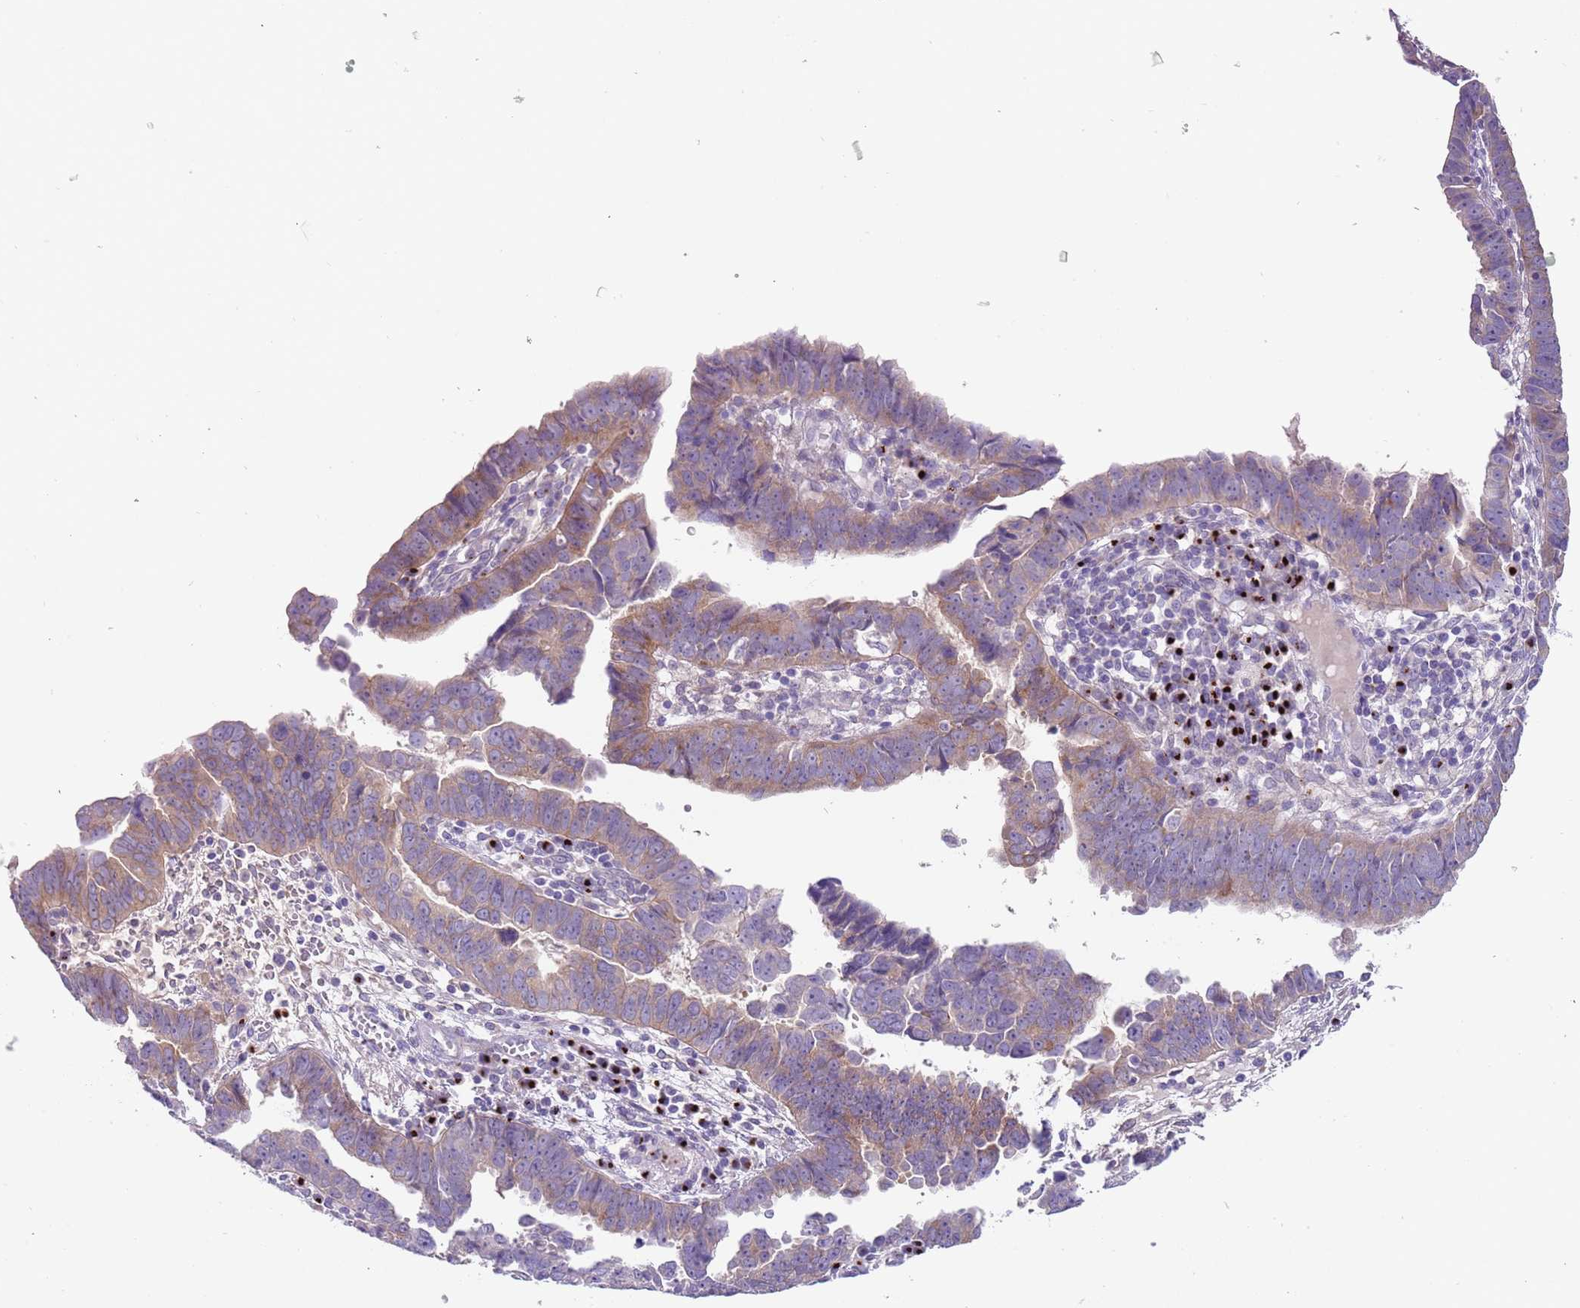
{"staining": {"intensity": "moderate", "quantity": "25%-75%", "location": "cytoplasmic/membranous"}, "tissue": "endometrial cancer", "cell_type": "Tumor cells", "image_type": "cancer", "snomed": [{"axis": "morphology", "description": "Adenocarcinoma, NOS"}, {"axis": "topography", "description": "Endometrium"}], "caption": "Immunohistochemistry (IHC) photomicrograph of neoplastic tissue: human adenocarcinoma (endometrial) stained using immunohistochemistry displays medium levels of moderate protein expression localized specifically in the cytoplasmic/membranous of tumor cells, appearing as a cytoplasmic/membranous brown color.", "gene": "C2CD3", "patient": {"sex": "female", "age": 75}}